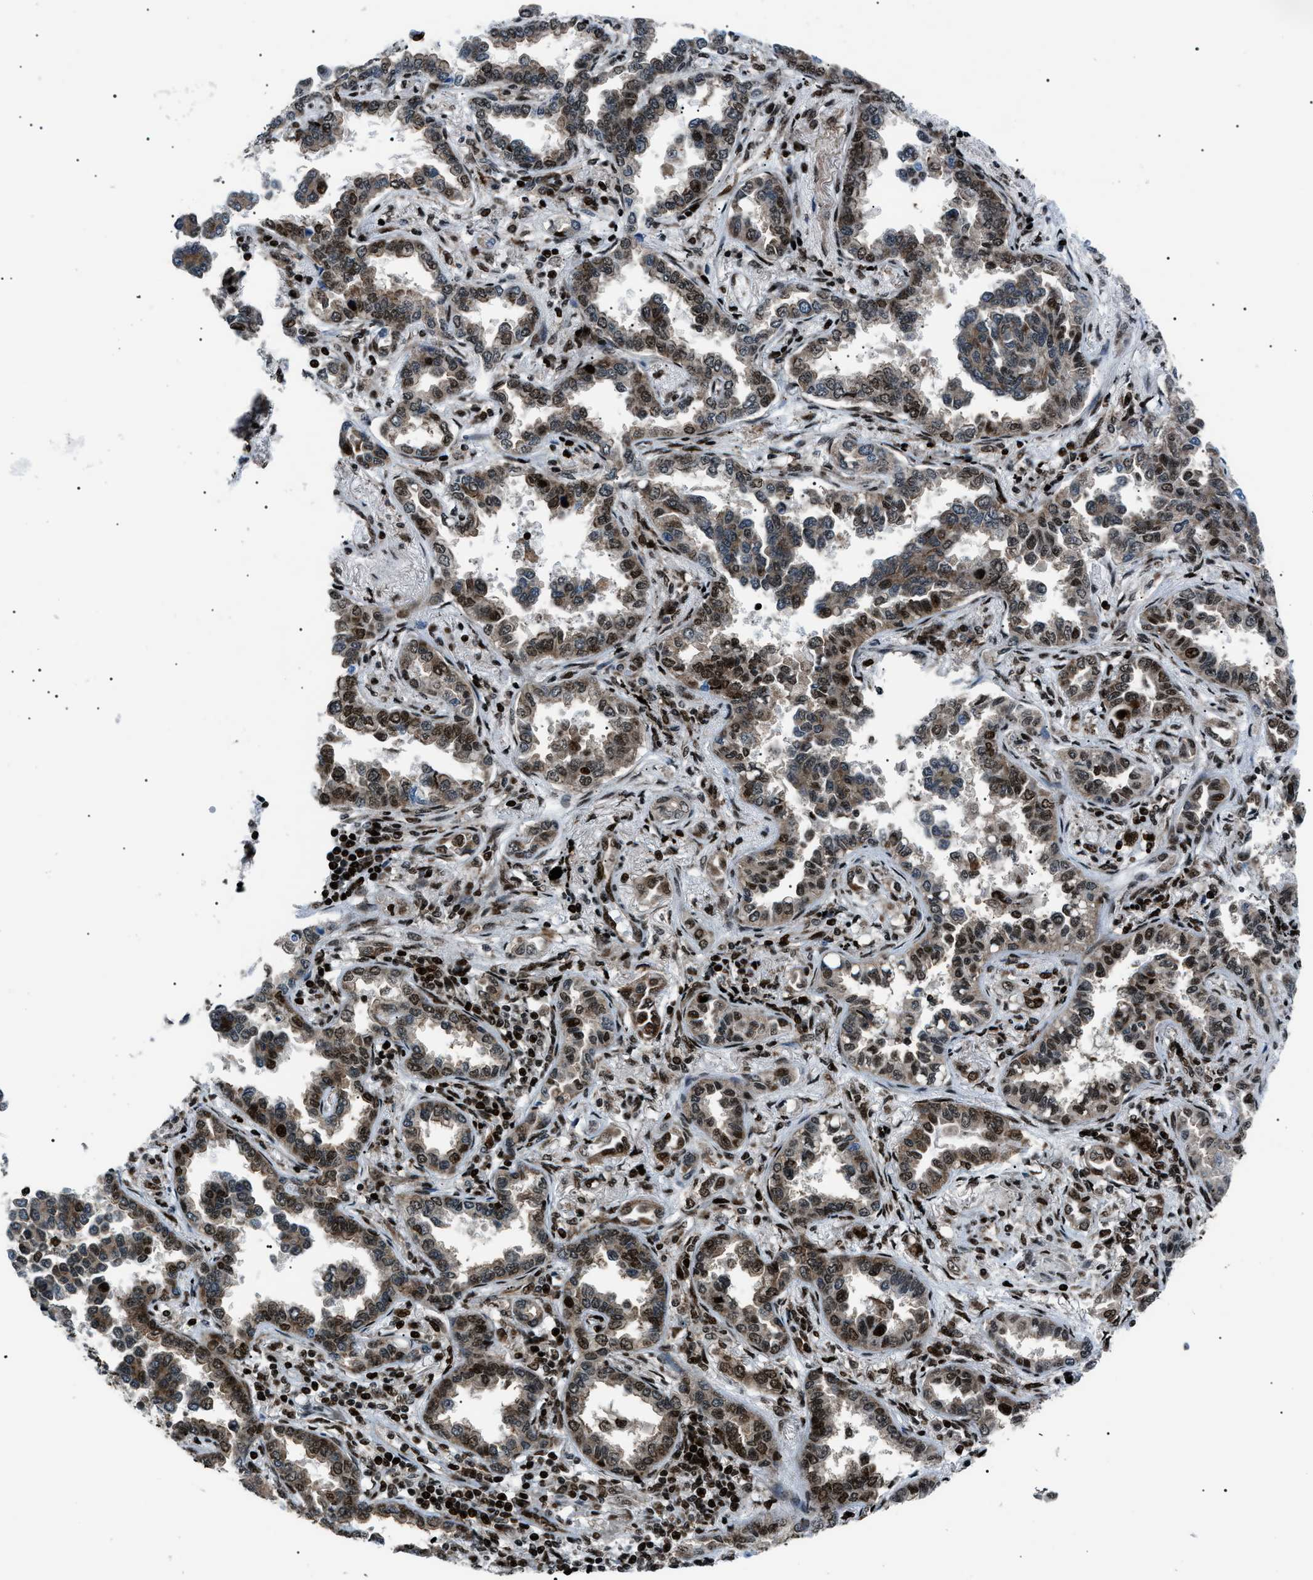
{"staining": {"intensity": "strong", "quantity": ">75%", "location": "nuclear"}, "tissue": "lung cancer", "cell_type": "Tumor cells", "image_type": "cancer", "snomed": [{"axis": "morphology", "description": "Normal tissue, NOS"}, {"axis": "morphology", "description": "Adenocarcinoma, NOS"}, {"axis": "topography", "description": "Lung"}], "caption": "Lung cancer stained with immunohistochemistry (IHC) demonstrates strong nuclear expression in approximately >75% of tumor cells. The protein is shown in brown color, while the nuclei are stained blue.", "gene": "HNRNPK", "patient": {"sex": "male", "age": 59}}